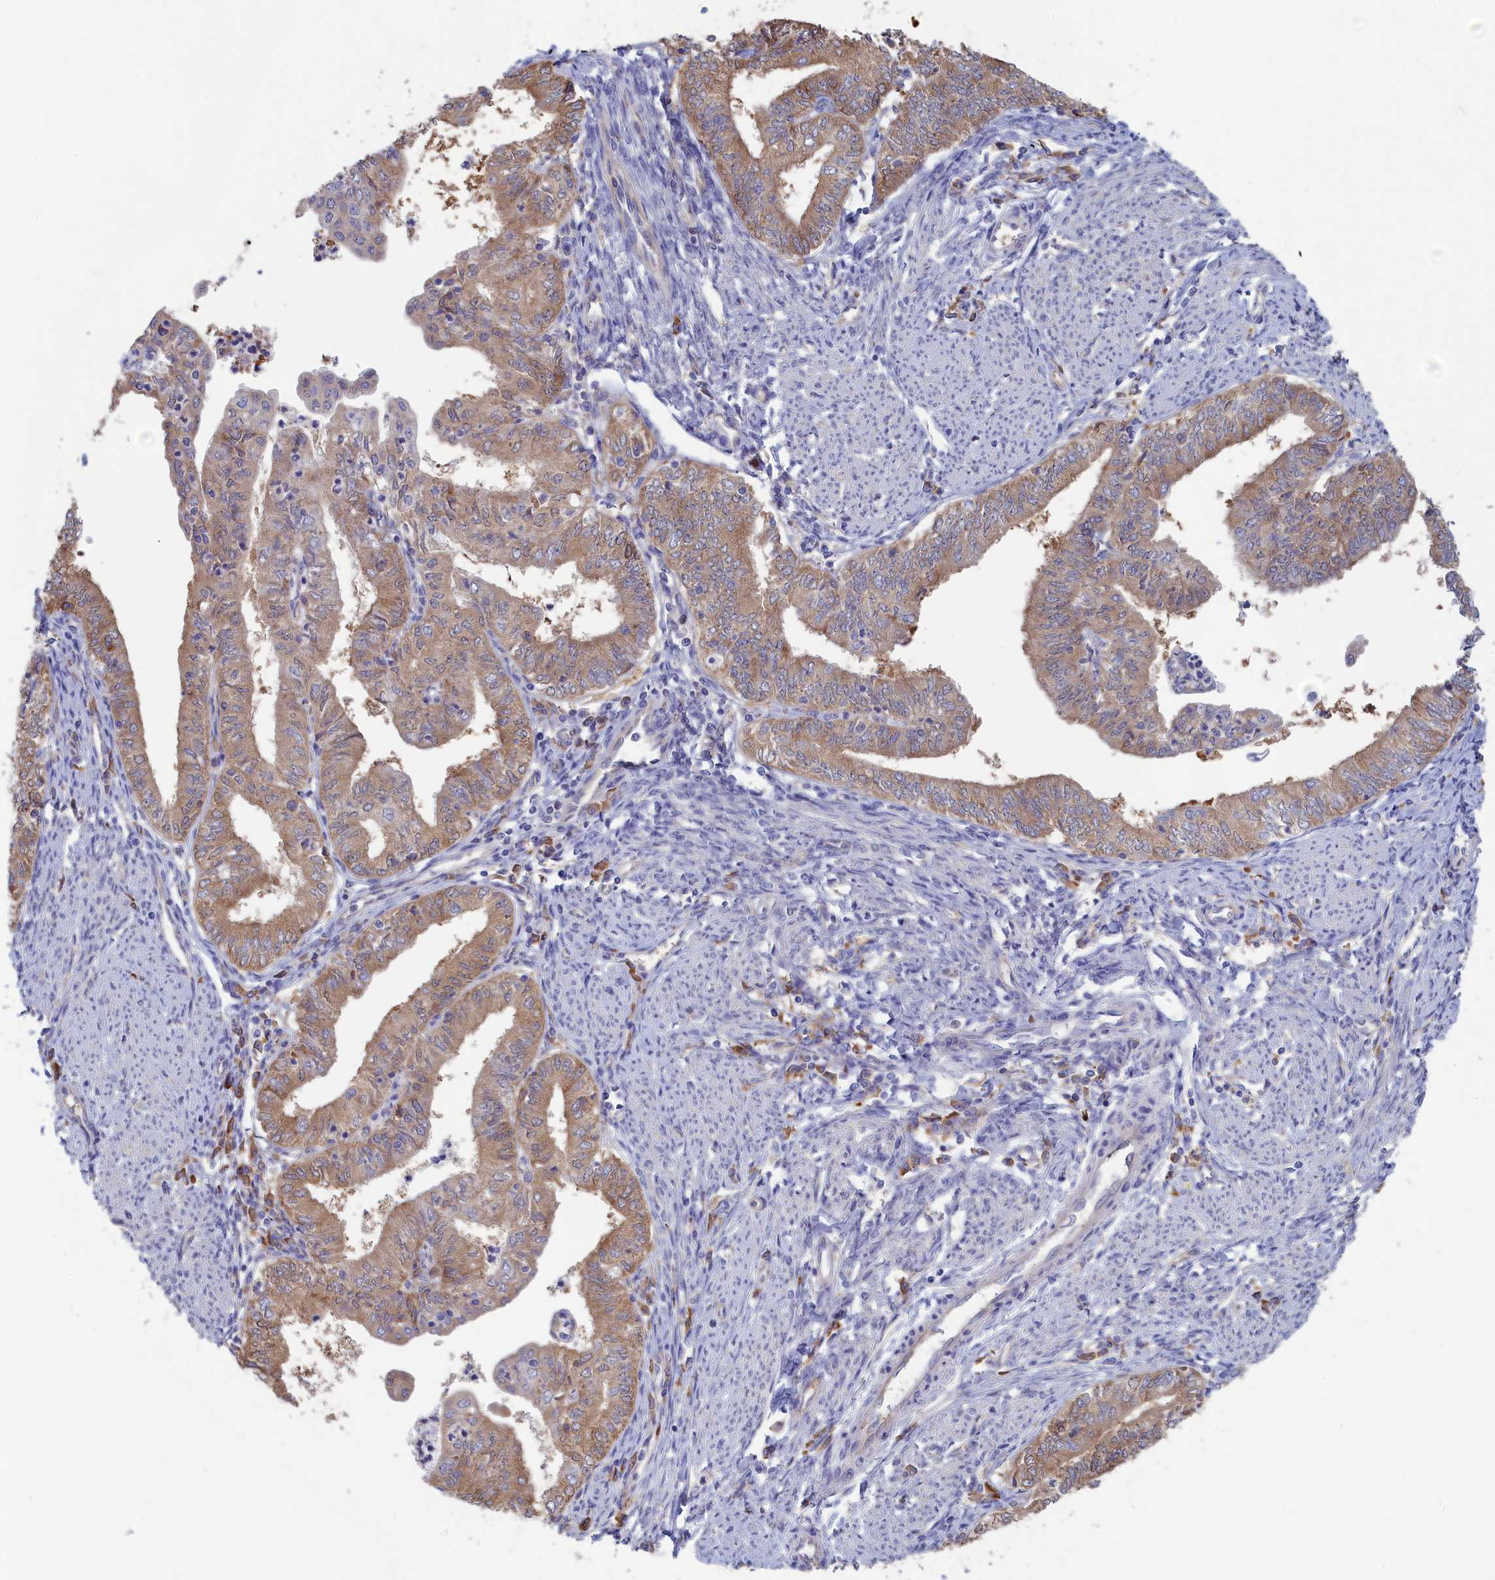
{"staining": {"intensity": "moderate", "quantity": ">75%", "location": "cytoplasmic/membranous"}, "tissue": "endometrial cancer", "cell_type": "Tumor cells", "image_type": "cancer", "snomed": [{"axis": "morphology", "description": "Adenocarcinoma, NOS"}, {"axis": "topography", "description": "Endometrium"}], "caption": "An image of human adenocarcinoma (endometrial) stained for a protein displays moderate cytoplasmic/membranous brown staining in tumor cells.", "gene": "SYNDIG1L", "patient": {"sex": "female", "age": 66}}